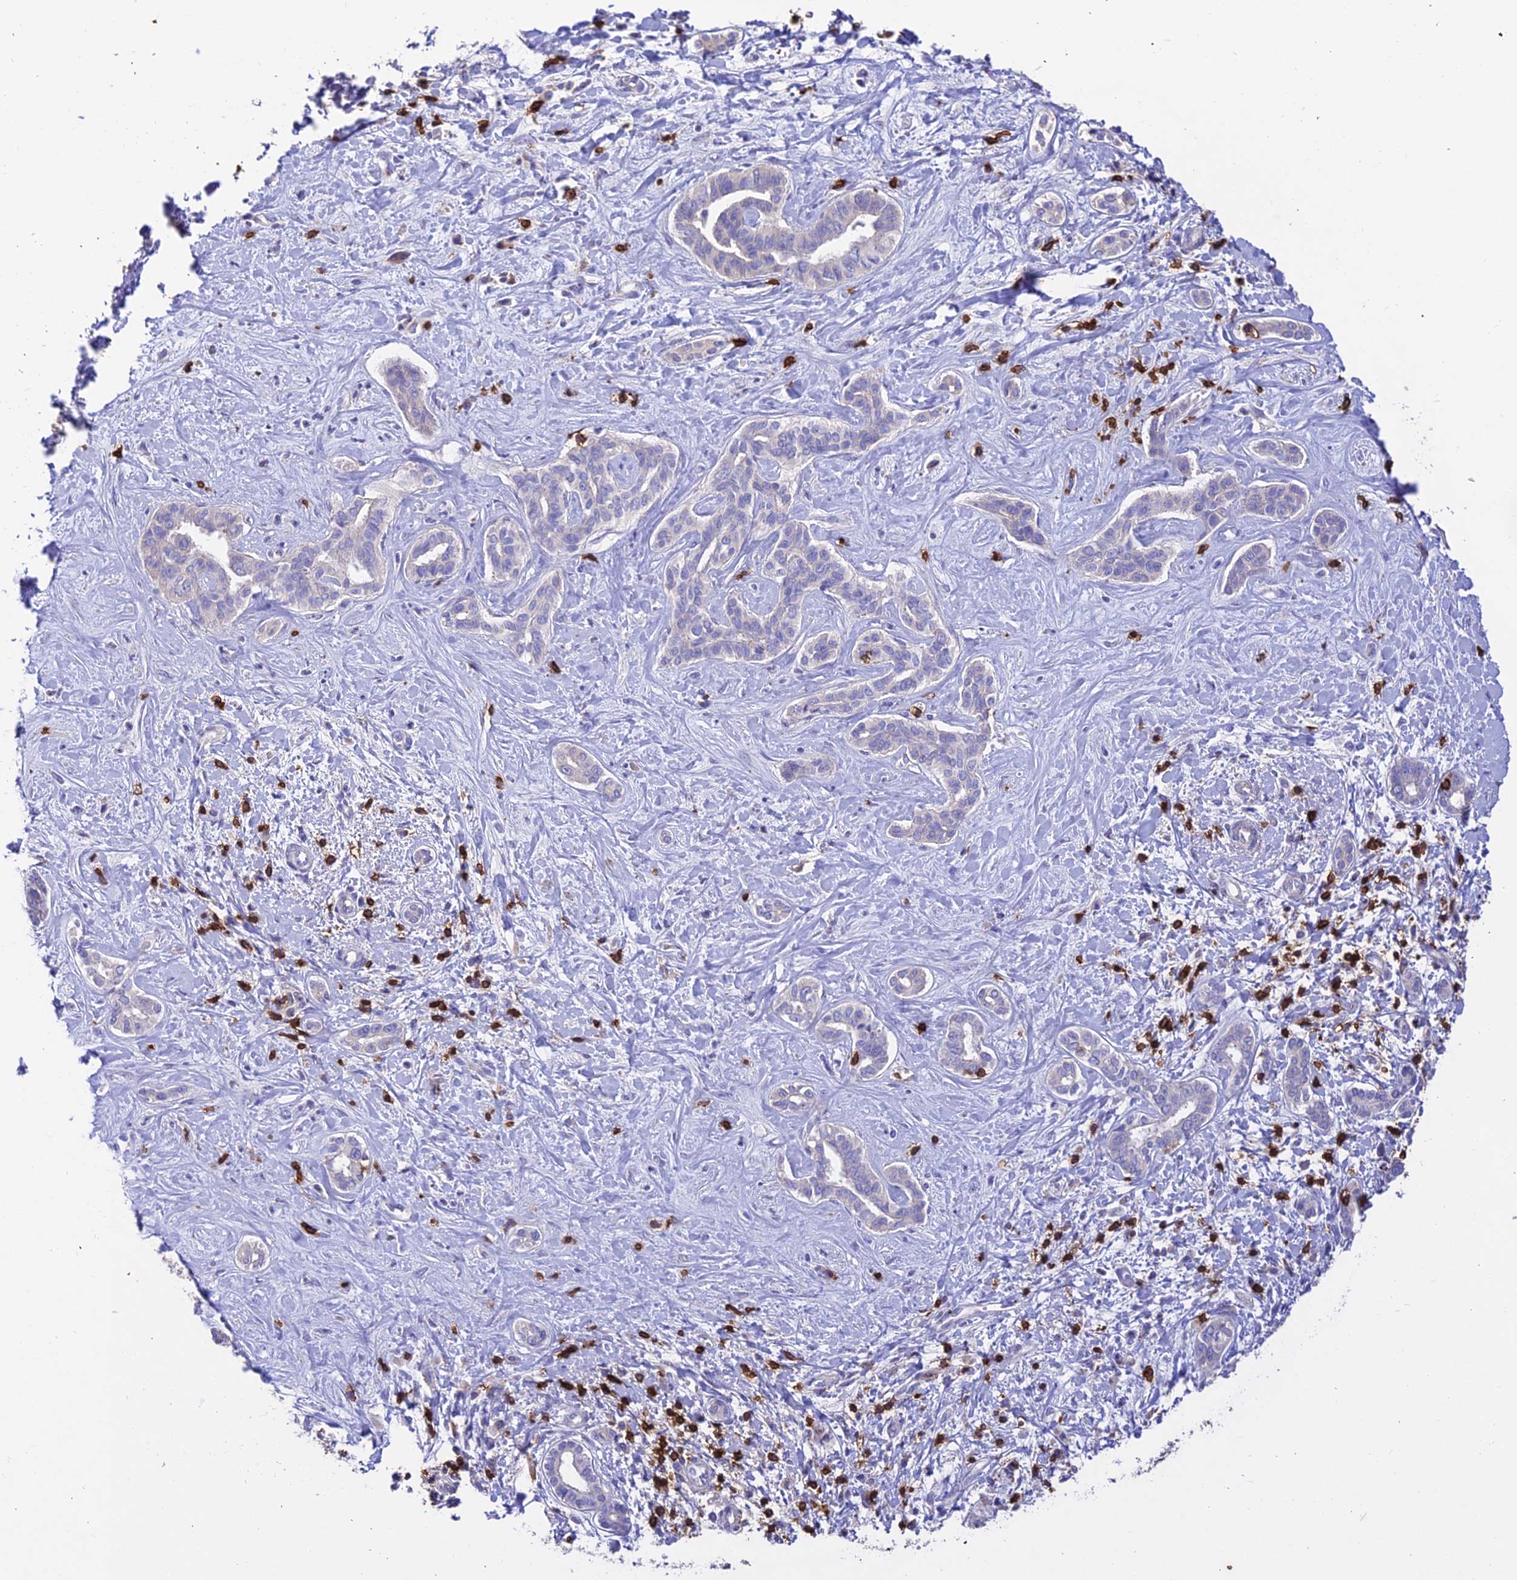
{"staining": {"intensity": "negative", "quantity": "none", "location": "none"}, "tissue": "liver cancer", "cell_type": "Tumor cells", "image_type": "cancer", "snomed": [{"axis": "morphology", "description": "Cholangiocarcinoma"}, {"axis": "topography", "description": "Liver"}], "caption": "Immunohistochemical staining of human cholangiocarcinoma (liver) shows no significant positivity in tumor cells. (DAB (3,3'-diaminobenzidine) IHC, high magnification).", "gene": "PTPRCAP", "patient": {"sex": "female", "age": 77}}